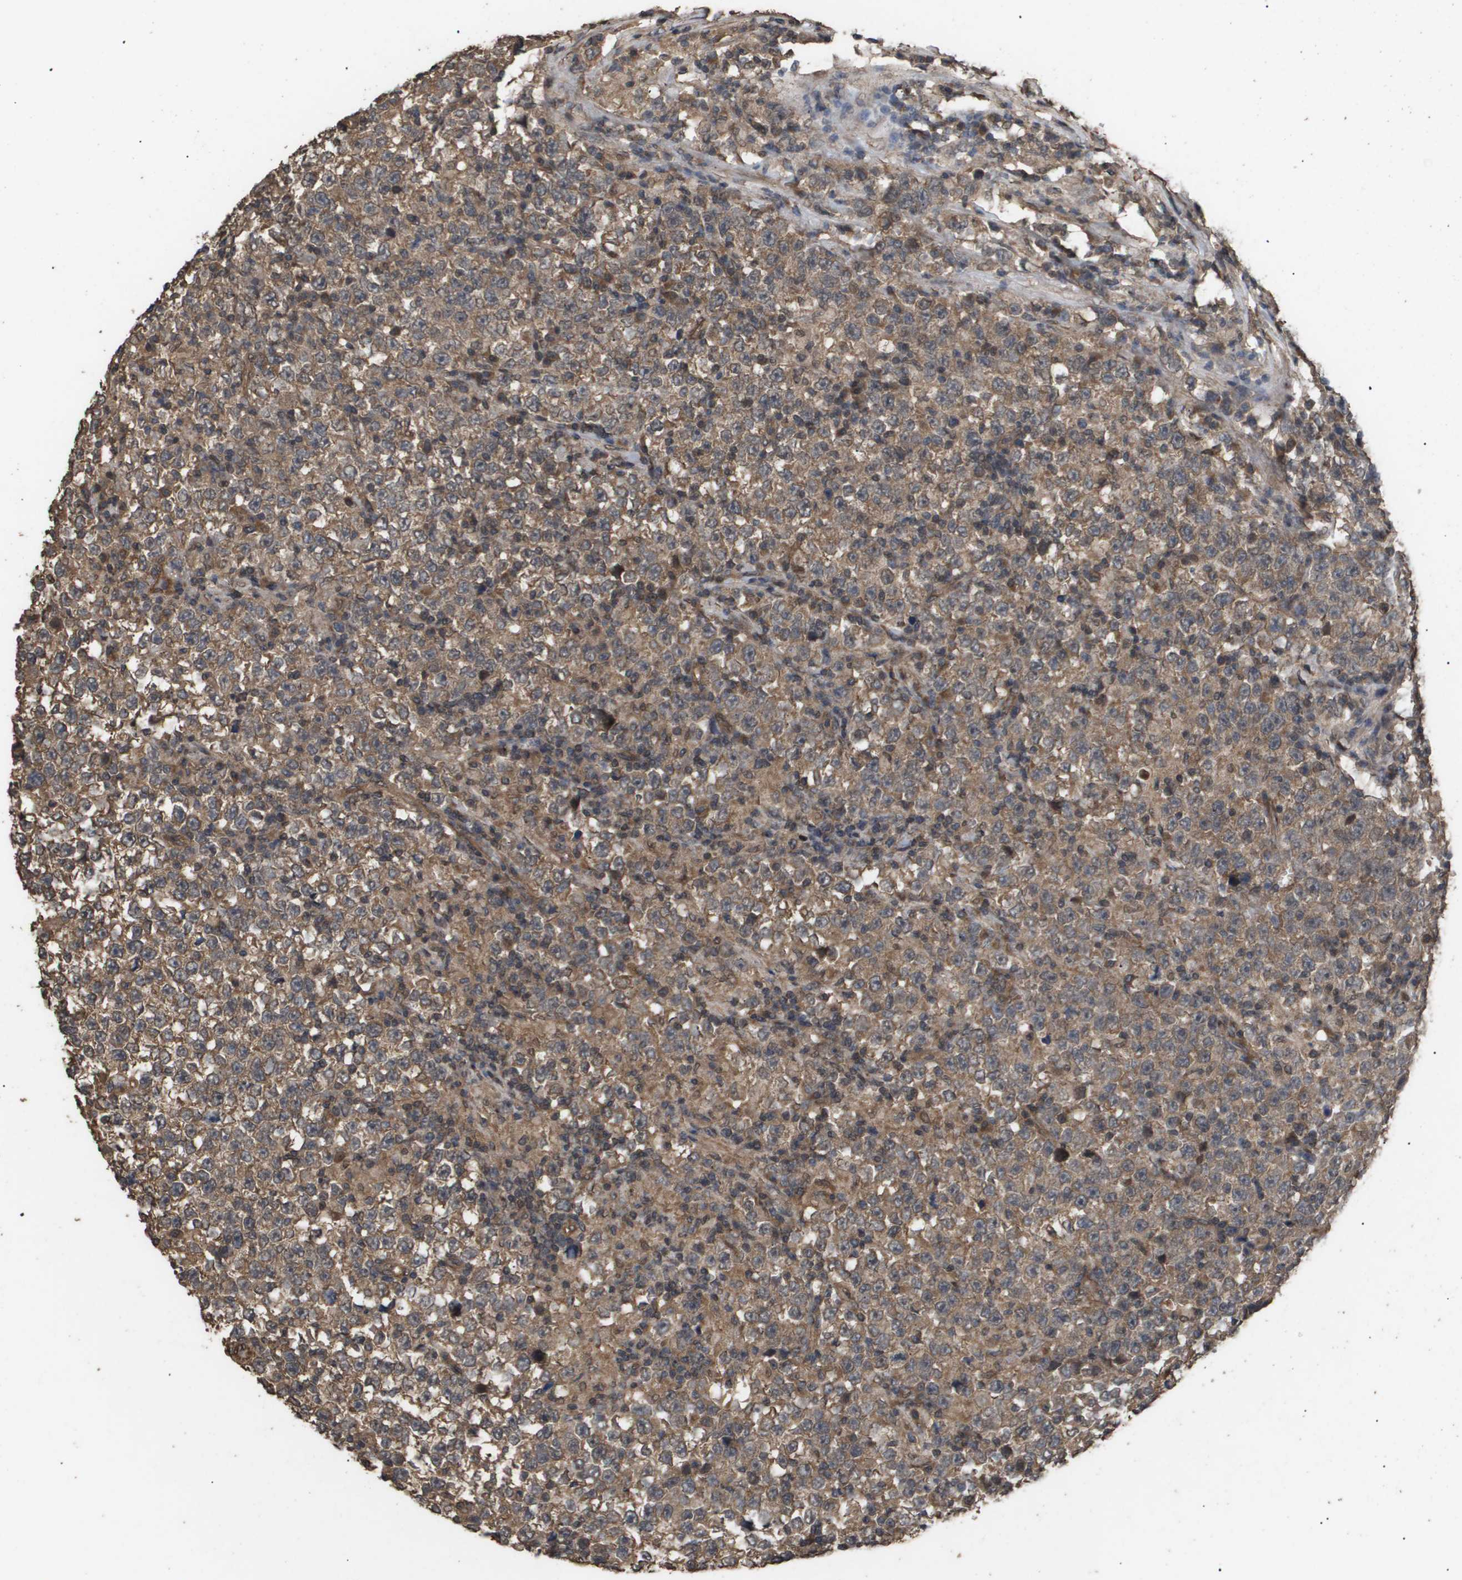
{"staining": {"intensity": "moderate", "quantity": ">75%", "location": "cytoplasmic/membranous"}, "tissue": "testis cancer", "cell_type": "Tumor cells", "image_type": "cancer", "snomed": [{"axis": "morphology", "description": "Seminoma, NOS"}, {"axis": "topography", "description": "Testis"}], "caption": "Seminoma (testis) tissue demonstrates moderate cytoplasmic/membranous staining in about >75% of tumor cells", "gene": "CUL5", "patient": {"sex": "male", "age": 43}}